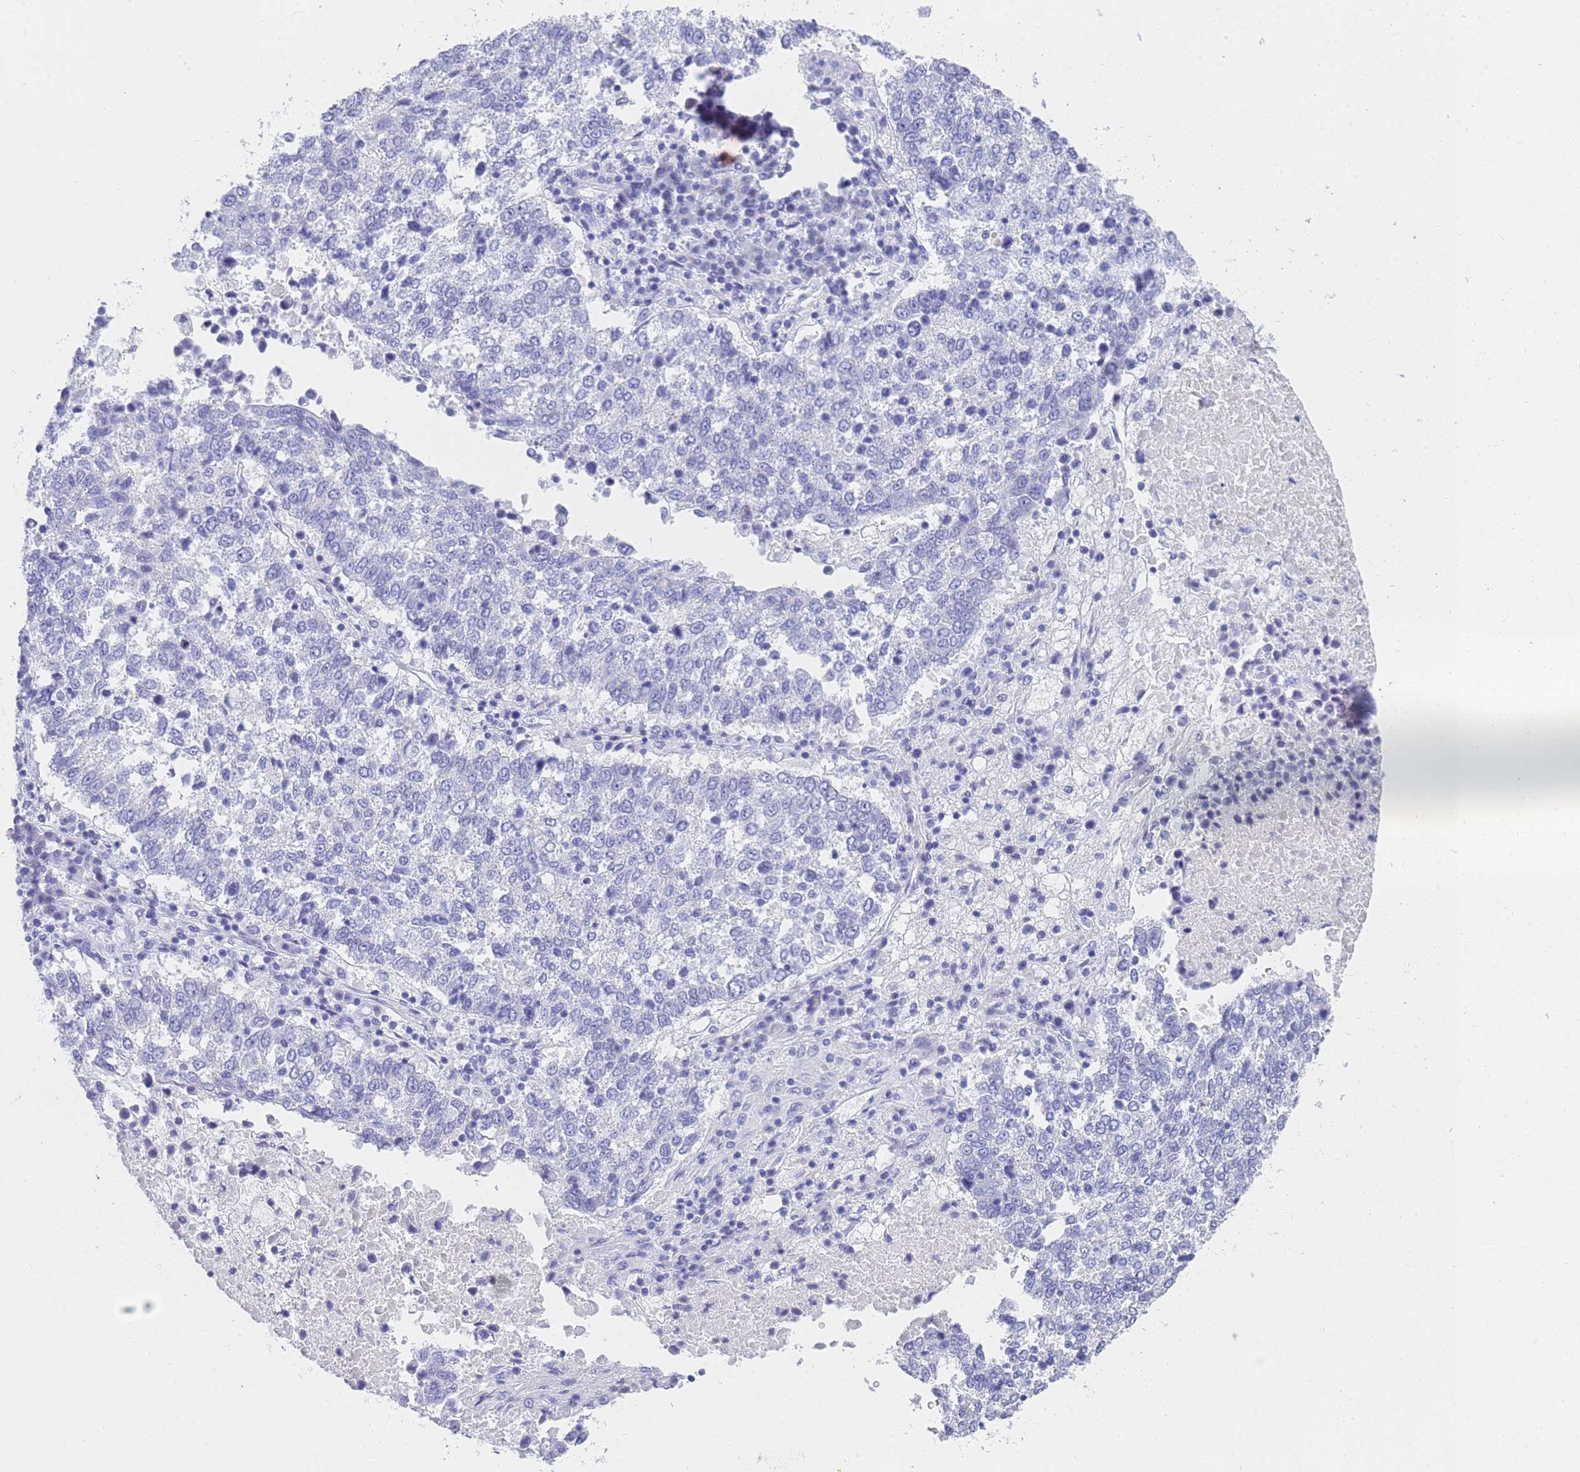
{"staining": {"intensity": "negative", "quantity": "none", "location": "none"}, "tissue": "lung cancer", "cell_type": "Tumor cells", "image_type": "cancer", "snomed": [{"axis": "morphology", "description": "Squamous cell carcinoma, NOS"}, {"axis": "topography", "description": "Lung"}], "caption": "Human lung cancer stained for a protein using IHC displays no expression in tumor cells.", "gene": "STATH", "patient": {"sex": "male", "age": 73}}